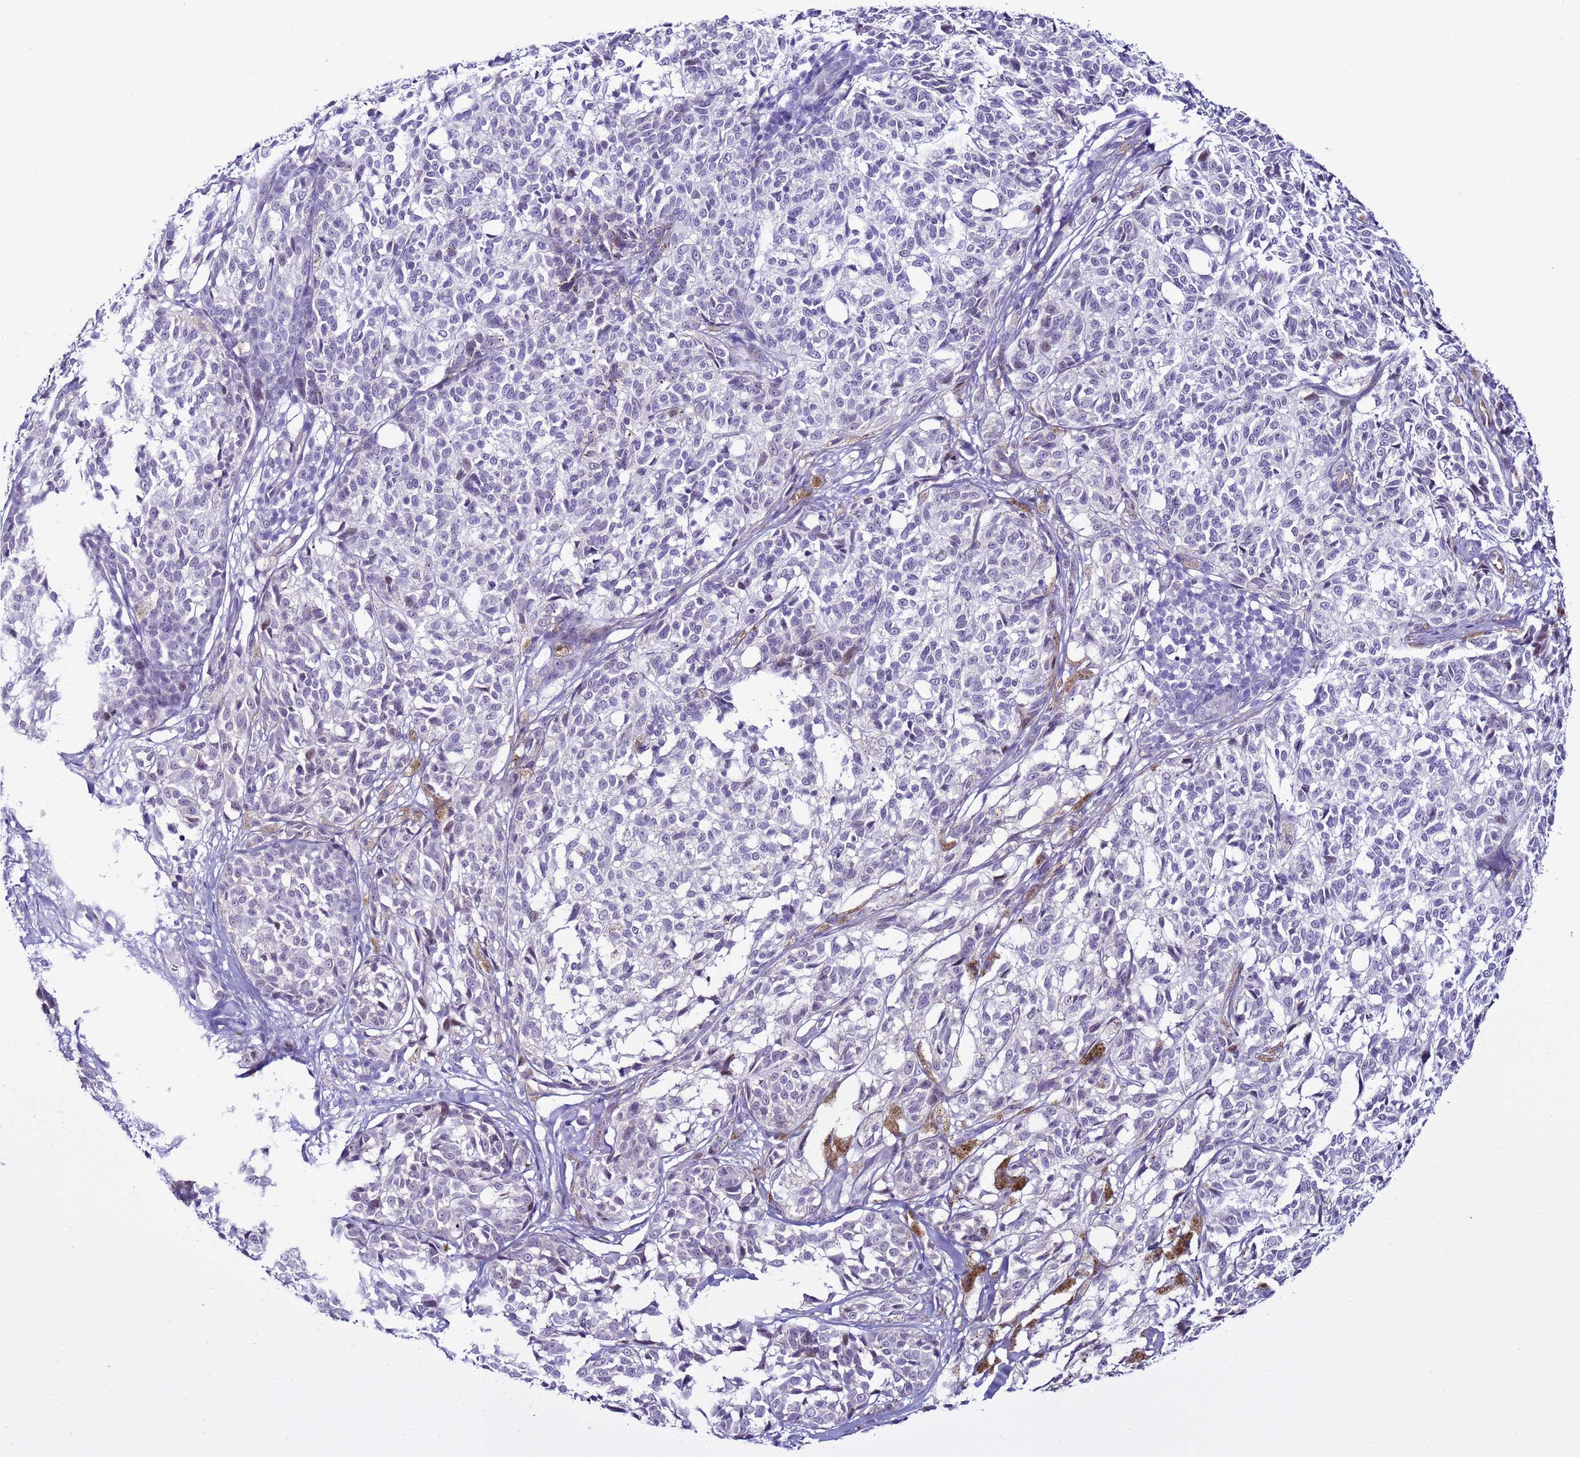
{"staining": {"intensity": "negative", "quantity": "none", "location": "none"}, "tissue": "melanoma", "cell_type": "Tumor cells", "image_type": "cancer", "snomed": [{"axis": "morphology", "description": "Malignant melanoma, NOS"}, {"axis": "topography", "description": "Skin of upper extremity"}], "caption": "Immunohistochemistry histopathology image of malignant melanoma stained for a protein (brown), which exhibits no expression in tumor cells. Brightfield microscopy of immunohistochemistry stained with DAB (3,3'-diaminobenzidine) (brown) and hematoxylin (blue), captured at high magnification.", "gene": "LRRC10B", "patient": {"sex": "male", "age": 40}}